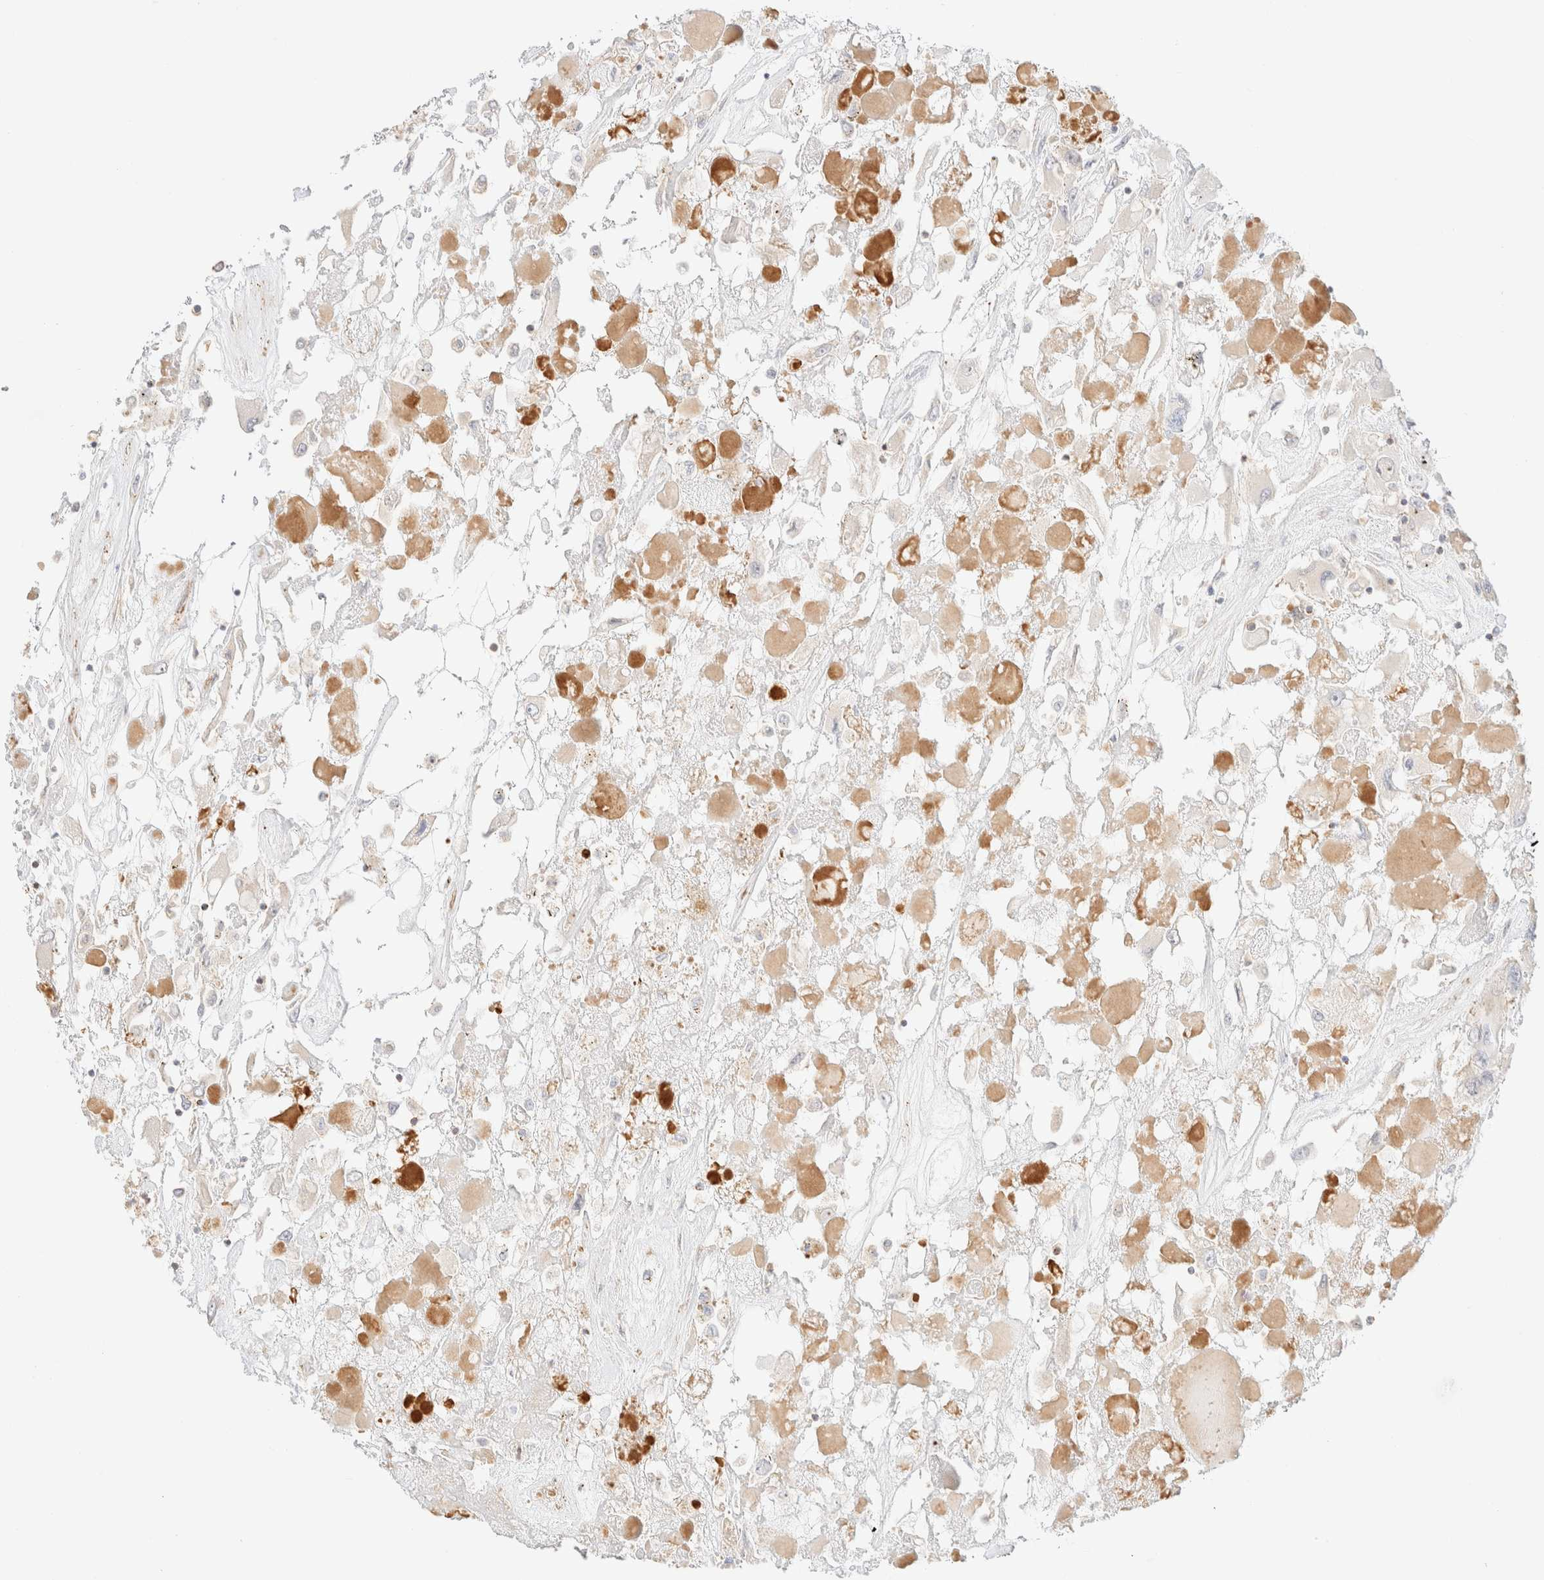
{"staining": {"intensity": "moderate", "quantity": "<25%", "location": "cytoplasmic/membranous"}, "tissue": "renal cancer", "cell_type": "Tumor cells", "image_type": "cancer", "snomed": [{"axis": "morphology", "description": "Adenocarcinoma, NOS"}, {"axis": "topography", "description": "Kidney"}], "caption": "A photomicrograph of human renal cancer (adenocarcinoma) stained for a protein shows moderate cytoplasmic/membranous brown staining in tumor cells.", "gene": "MYO10", "patient": {"sex": "female", "age": 52}}